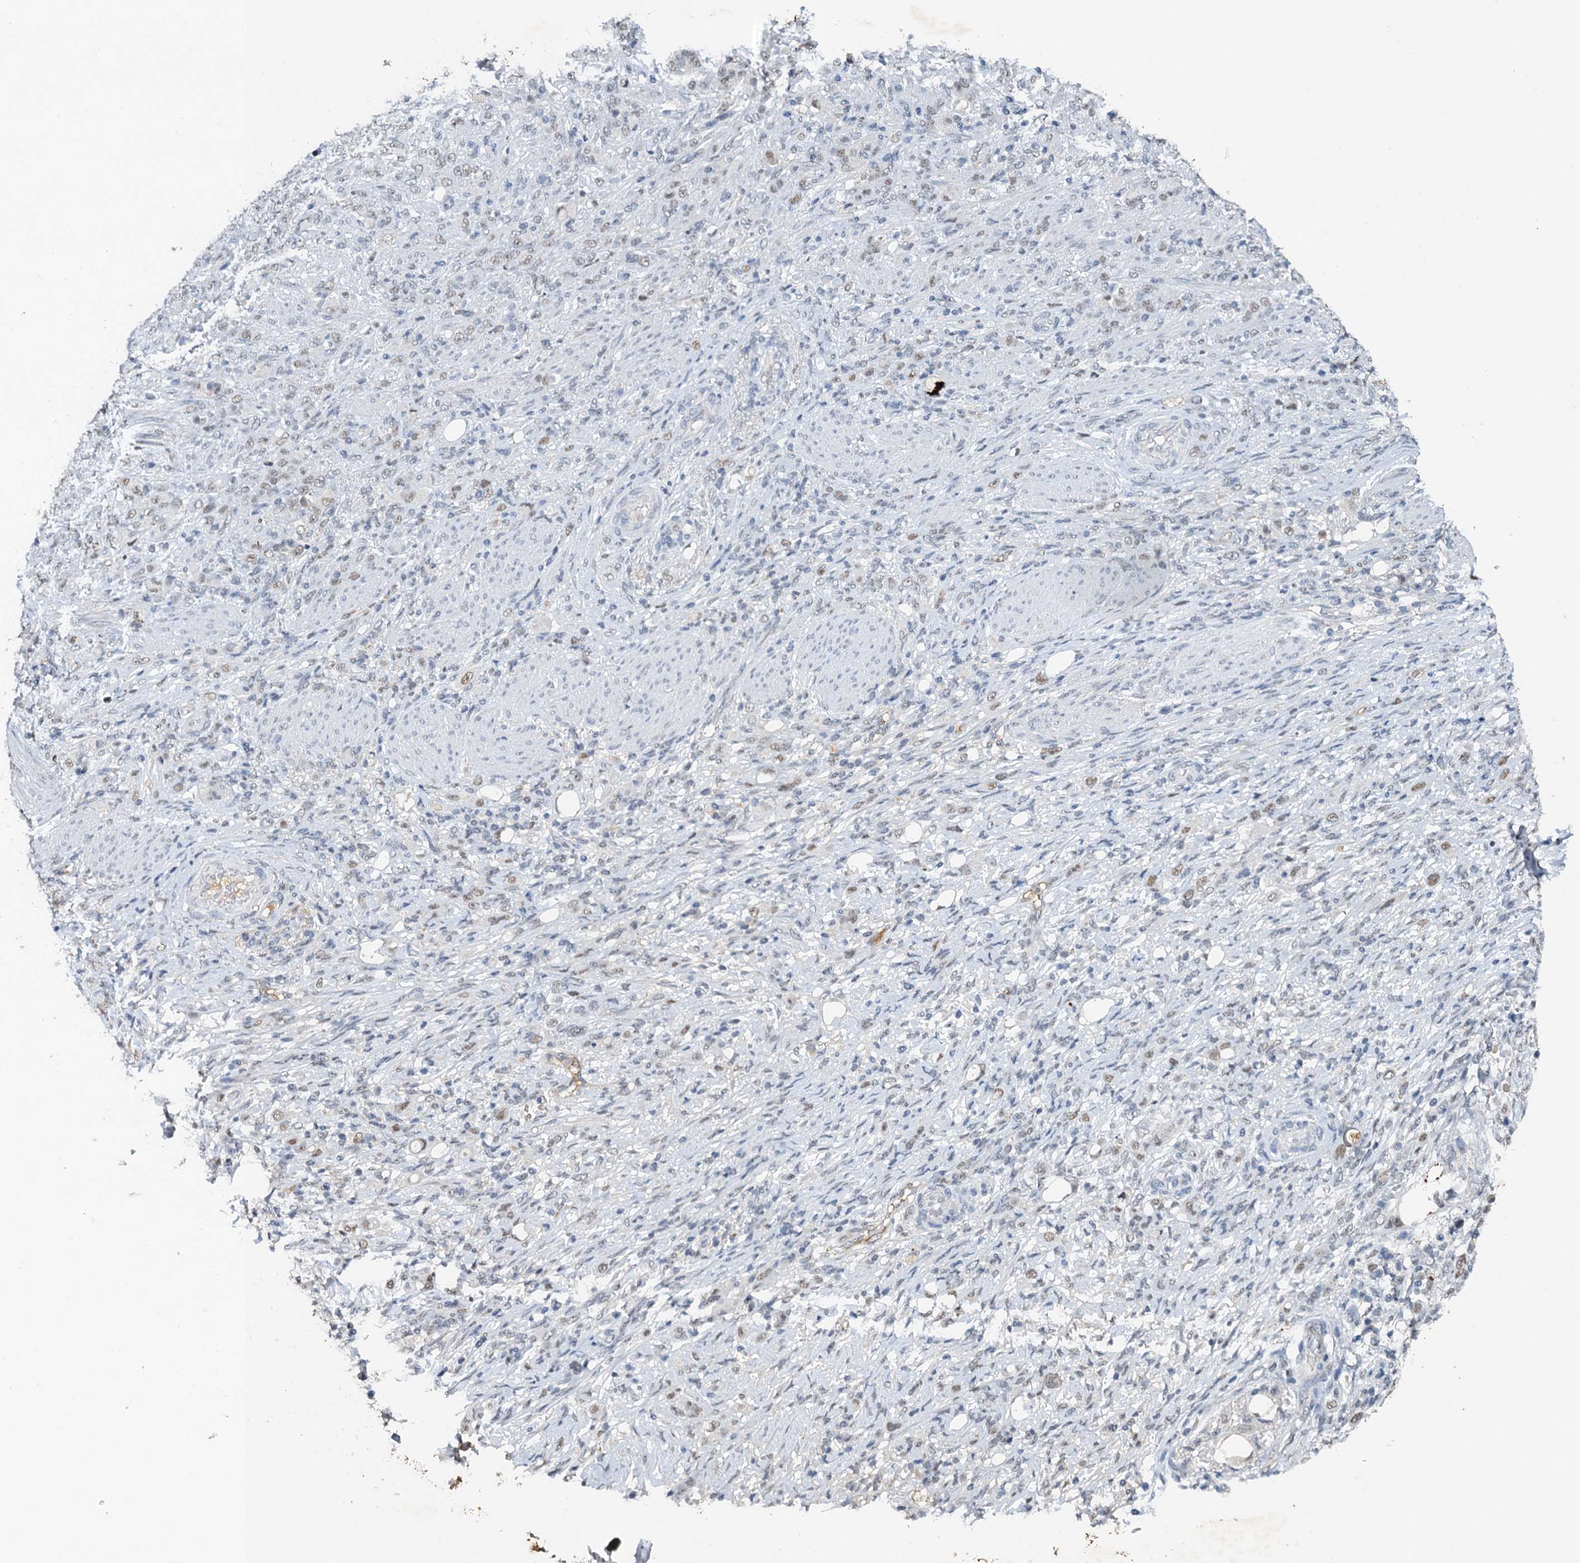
{"staining": {"intensity": "weak", "quantity": "<25%", "location": "nuclear"}, "tissue": "stomach cancer", "cell_type": "Tumor cells", "image_type": "cancer", "snomed": [{"axis": "morphology", "description": "Adenocarcinoma, NOS"}, {"axis": "topography", "description": "Stomach"}], "caption": "Stomach cancer (adenocarcinoma) stained for a protein using IHC exhibits no positivity tumor cells.", "gene": "CSTF3", "patient": {"sex": "female", "age": 79}}